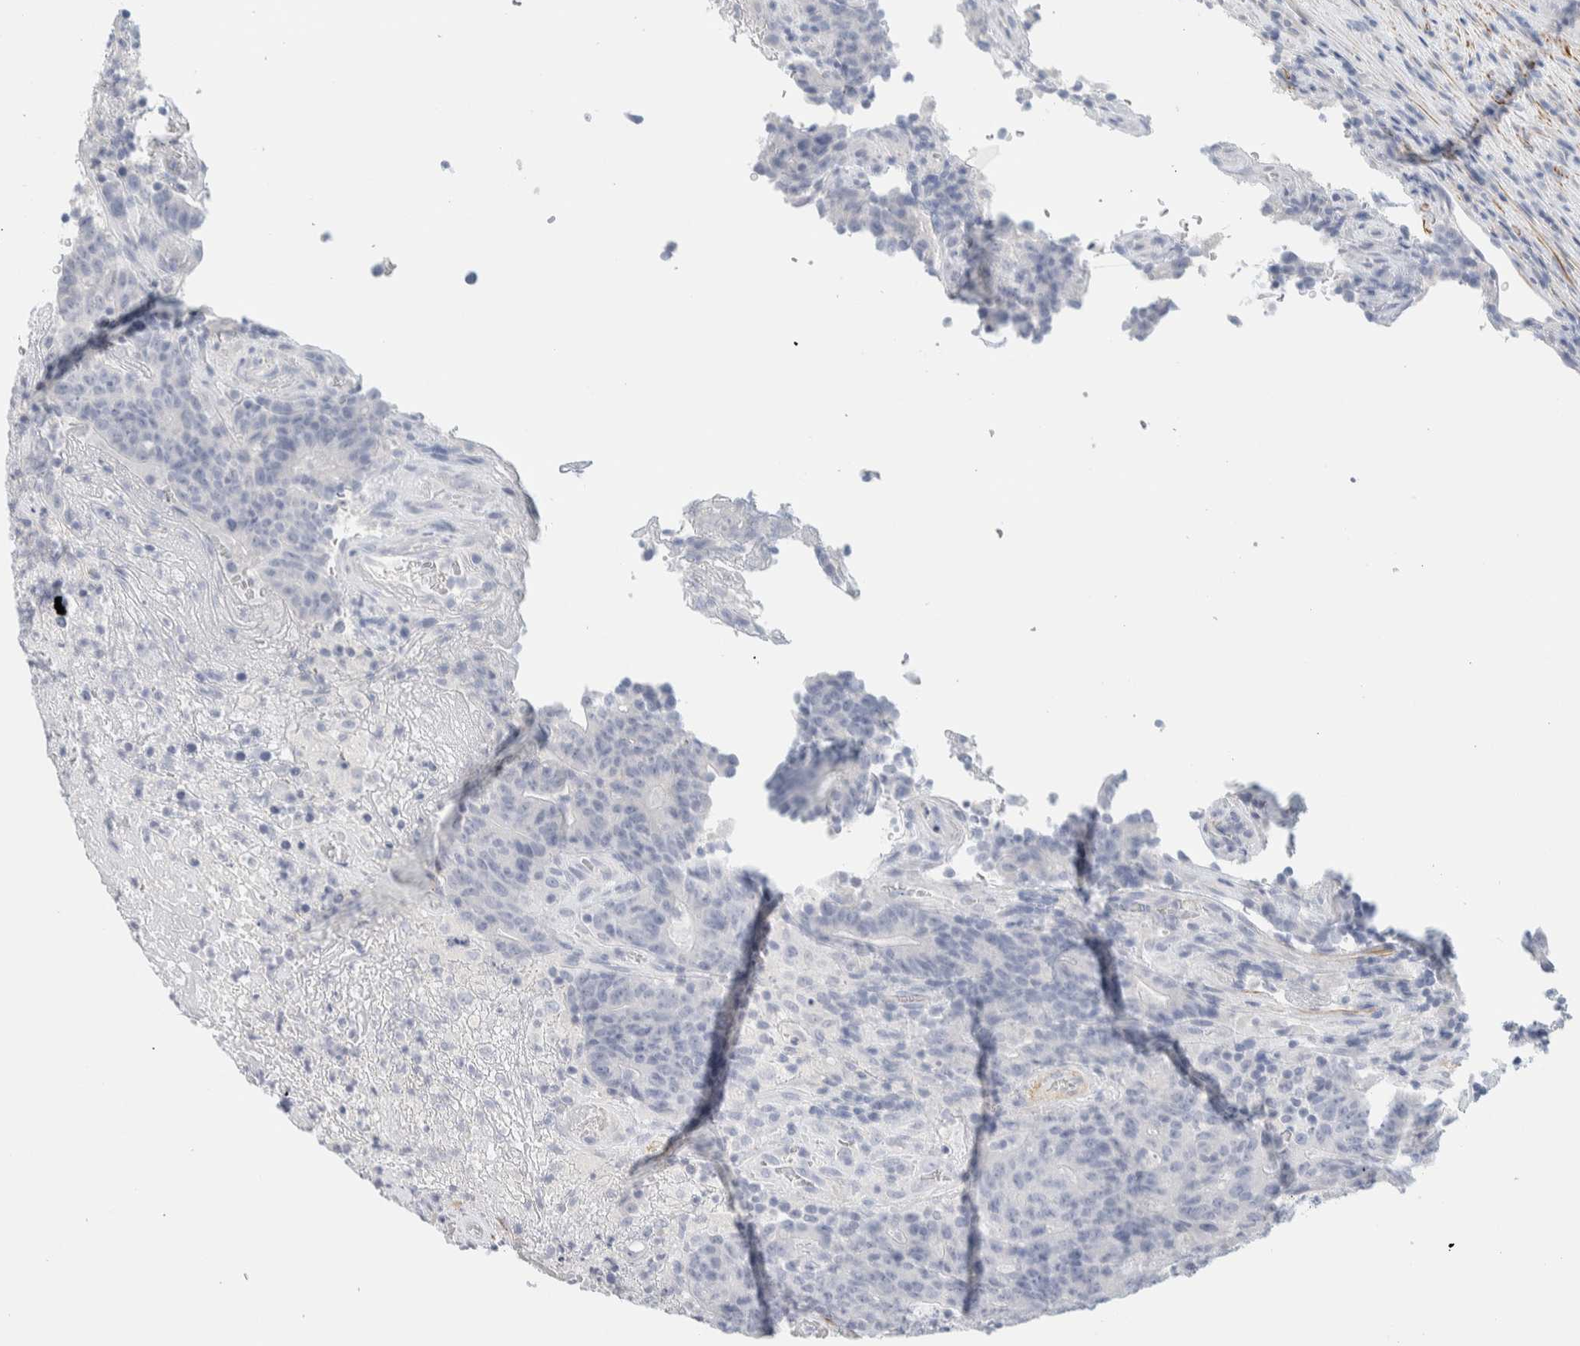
{"staining": {"intensity": "negative", "quantity": "none", "location": "none"}, "tissue": "colorectal cancer", "cell_type": "Tumor cells", "image_type": "cancer", "snomed": [{"axis": "morphology", "description": "Normal tissue, NOS"}, {"axis": "morphology", "description": "Adenocarcinoma, NOS"}, {"axis": "topography", "description": "Colon"}], "caption": "This photomicrograph is of colorectal adenocarcinoma stained with IHC to label a protein in brown with the nuclei are counter-stained blue. There is no staining in tumor cells. The staining was performed using DAB (3,3'-diaminobenzidine) to visualize the protein expression in brown, while the nuclei were stained in blue with hematoxylin (Magnification: 20x).", "gene": "AFMID", "patient": {"sex": "female", "age": 75}}